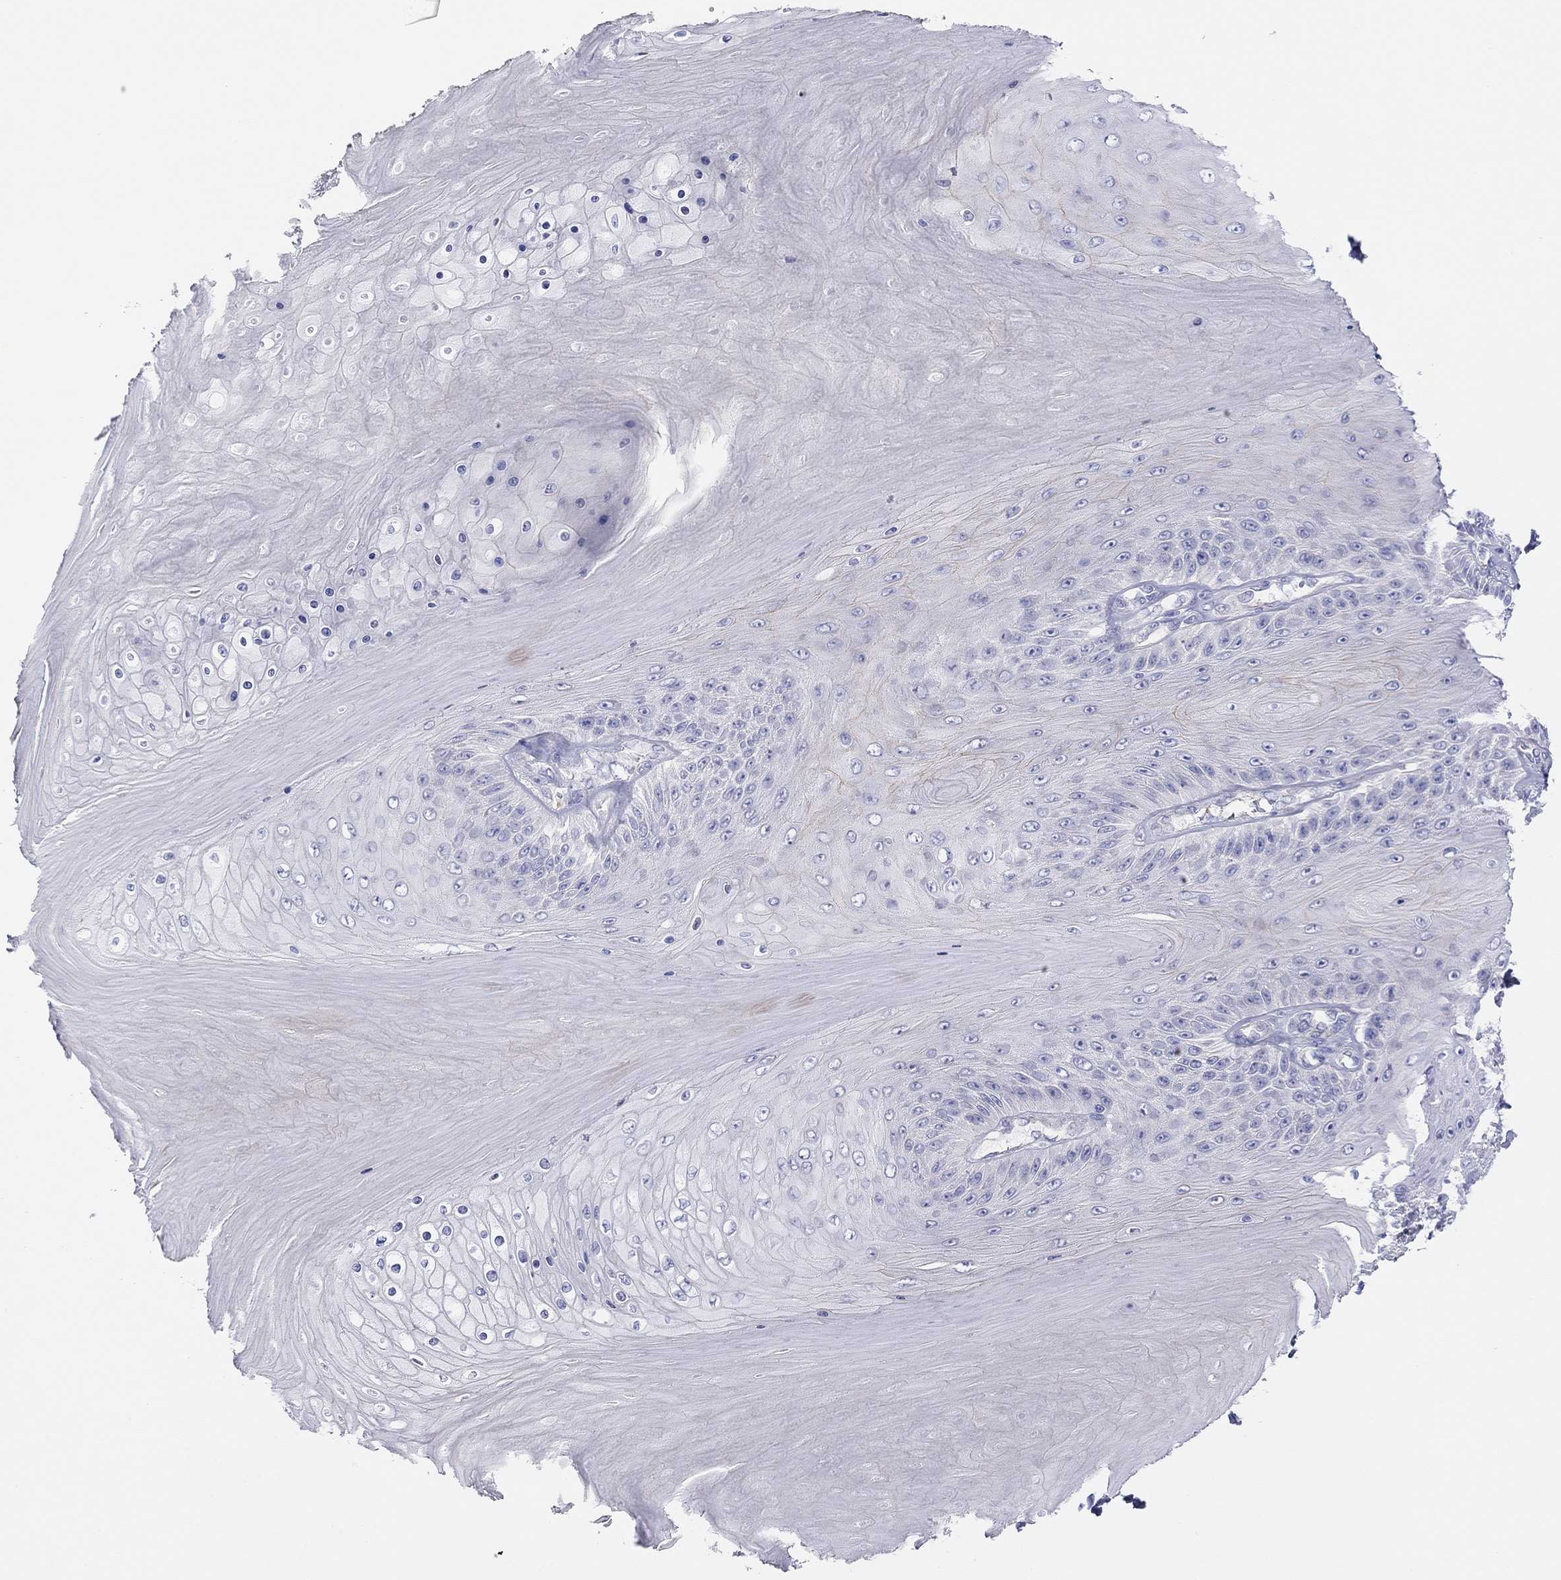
{"staining": {"intensity": "negative", "quantity": "none", "location": "none"}, "tissue": "skin cancer", "cell_type": "Tumor cells", "image_type": "cancer", "snomed": [{"axis": "morphology", "description": "Squamous cell carcinoma, NOS"}, {"axis": "topography", "description": "Skin"}], "caption": "Skin squamous cell carcinoma was stained to show a protein in brown. There is no significant staining in tumor cells.", "gene": "MGAT4C", "patient": {"sex": "male", "age": 62}}